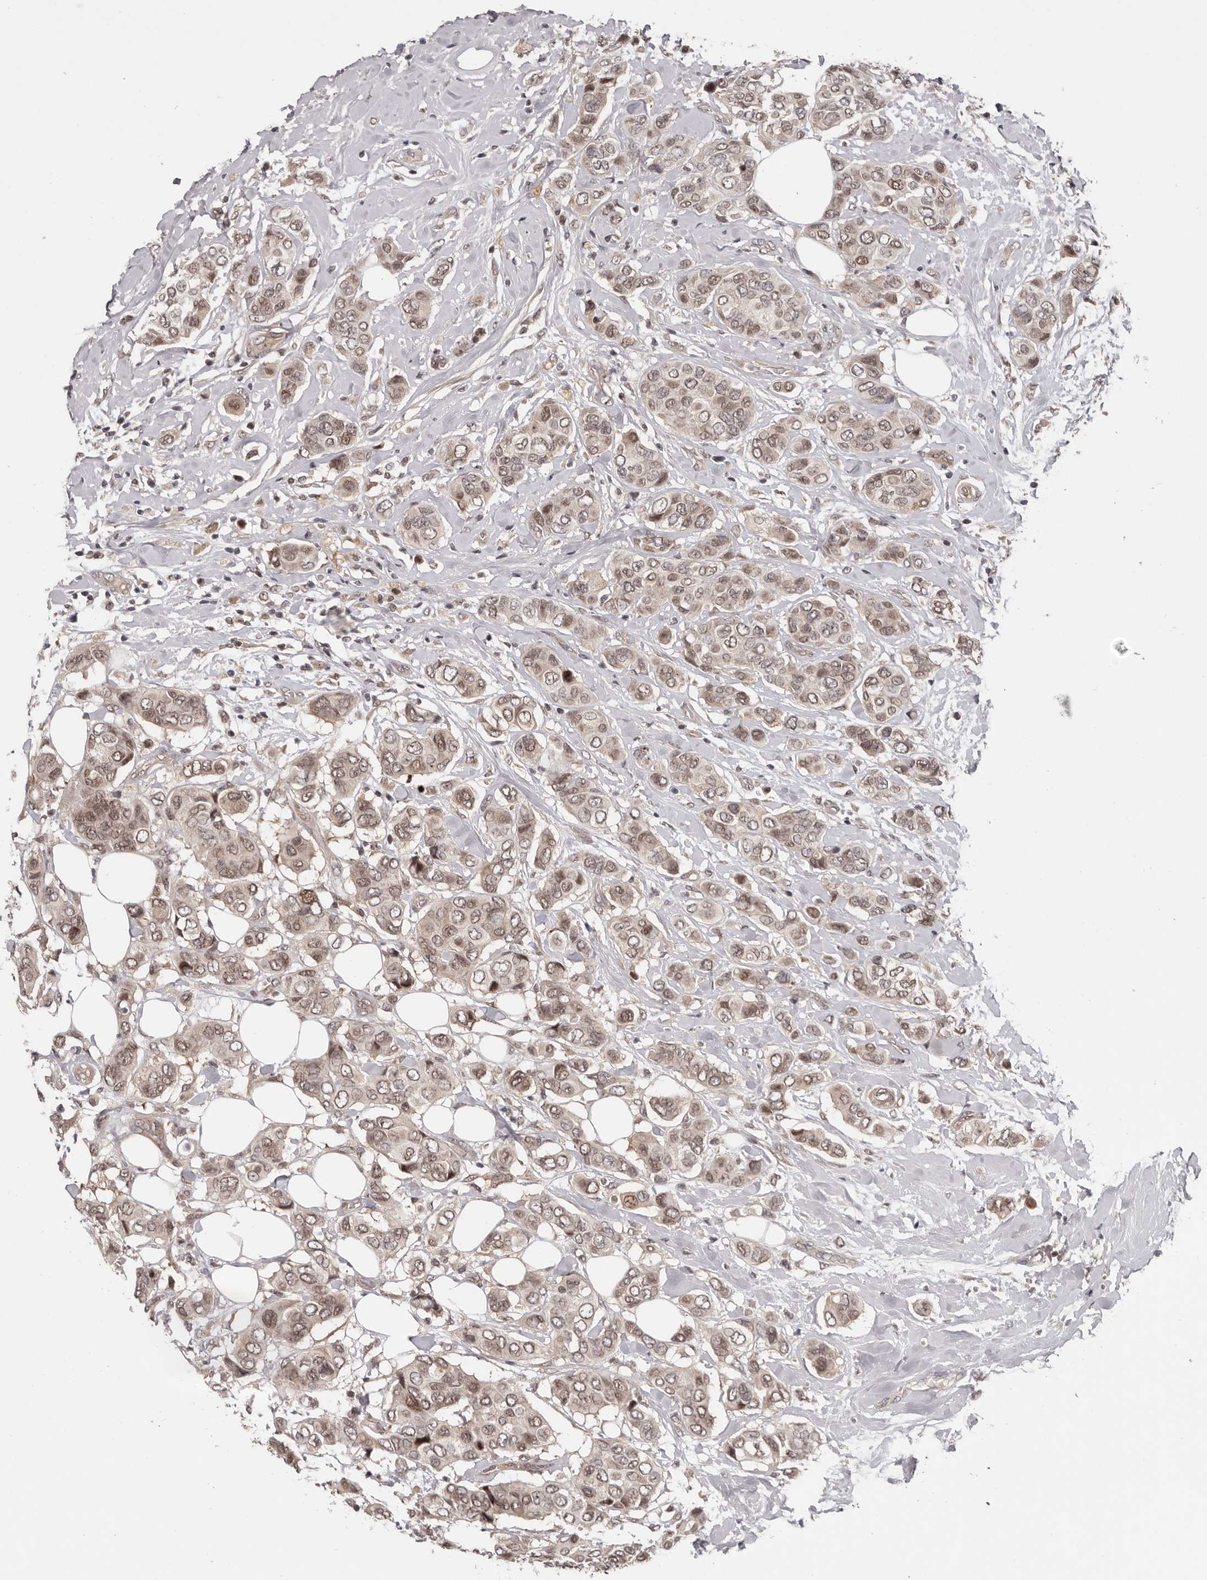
{"staining": {"intensity": "weak", "quantity": ">75%", "location": "cytoplasmic/membranous,nuclear"}, "tissue": "breast cancer", "cell_type": "Tumor cells", "image_type": "cancer", "snomed": [{"axis": "morphology", "description": "Lobular carcinoma"}, {"axis": "topography", "description": "Breast"}], "caption": "Protein expression by immunohistochemistry demonstrates weak cytoplasmic/membranous and nuclear staining in approximately >75% of tumor cells in breast lobular carcinoma. Ihc stains the protein in brown and the nuclei are stained blue.", "gene": "TBX5", "patient": {"sex": "female", "age": 51}}